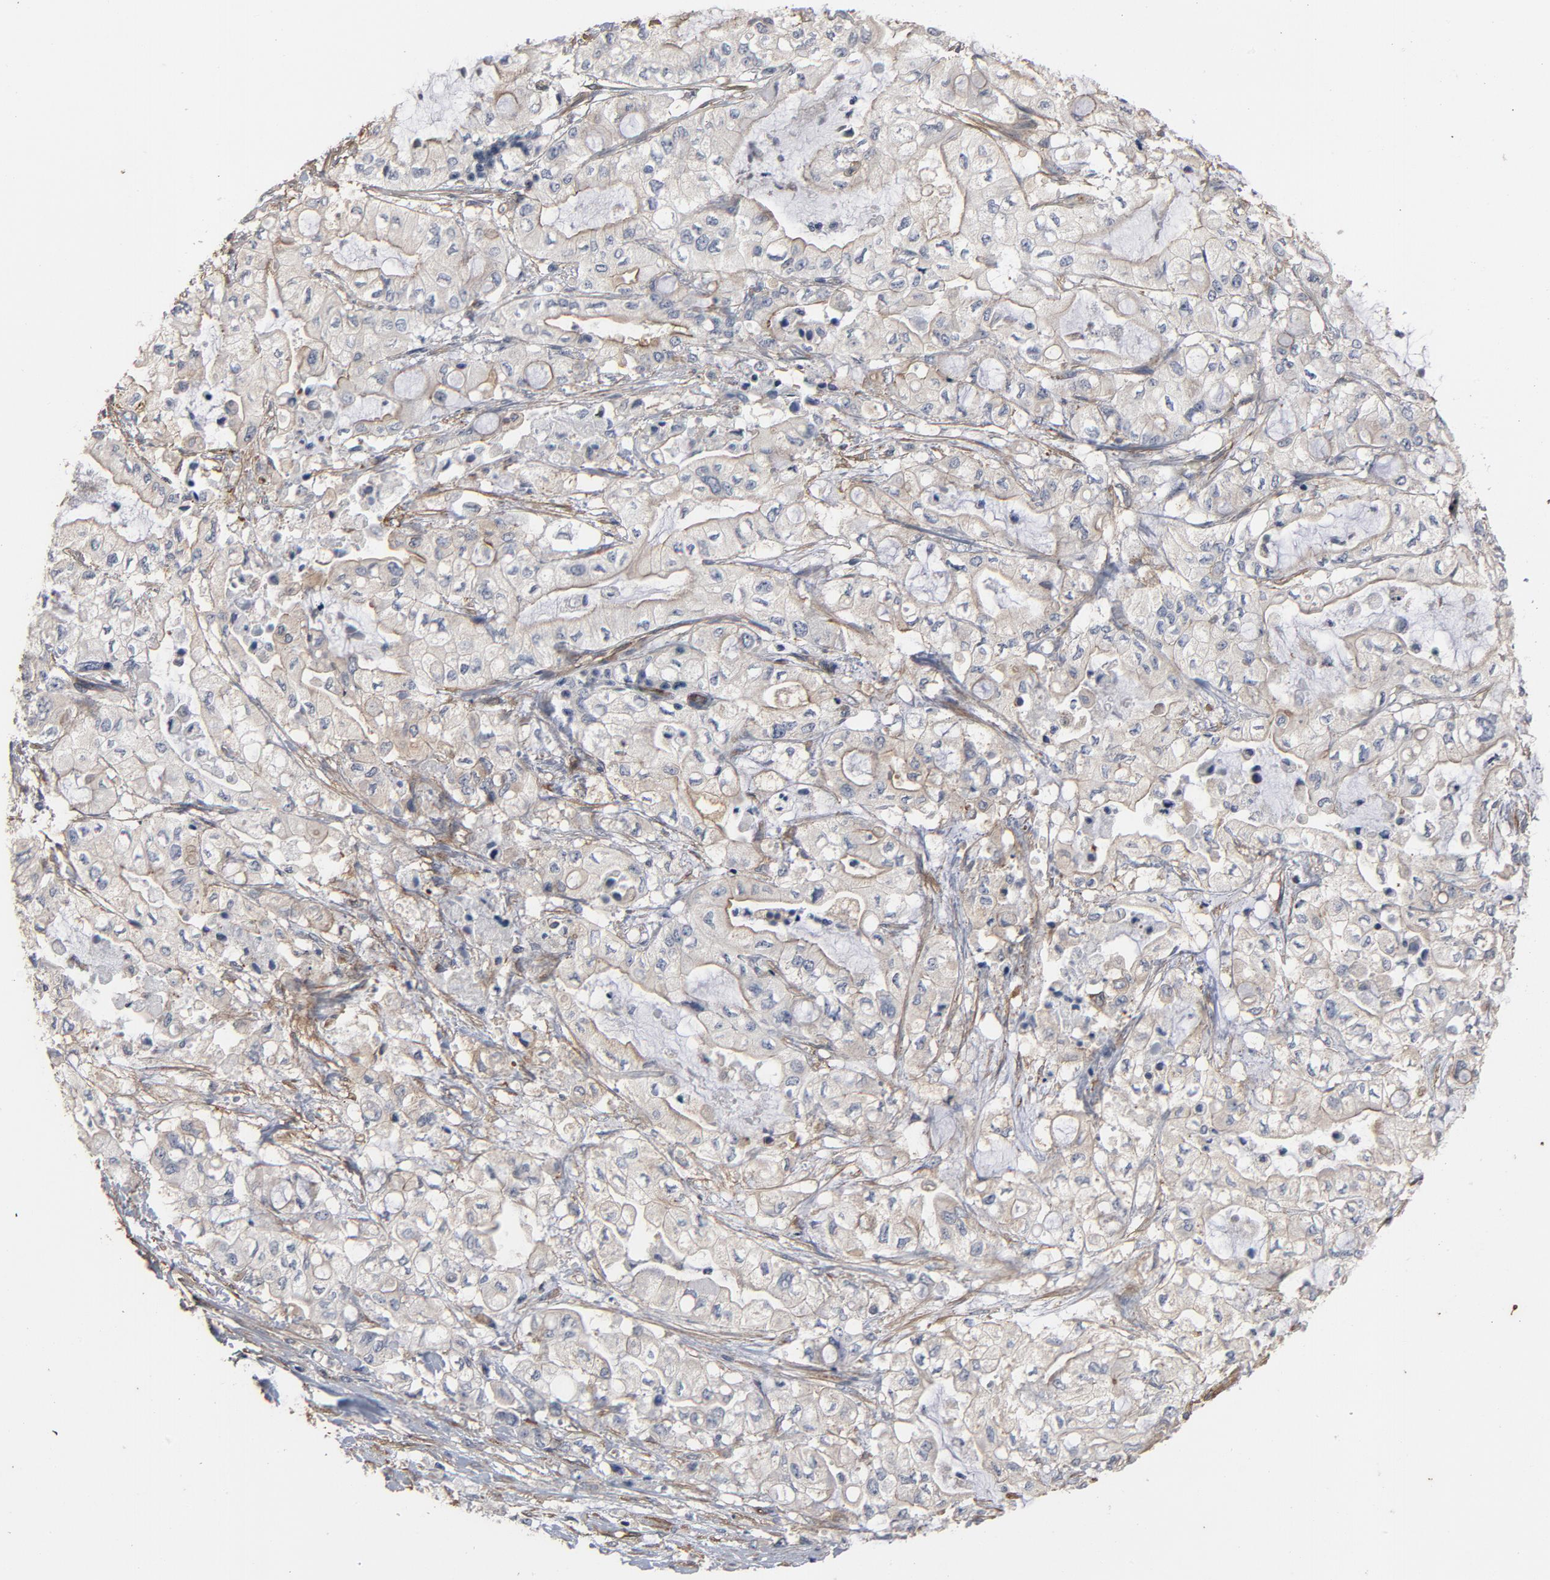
{"staining": {"intensity": "negative", "quantity": "none", "location": "none"}, "tissue": "pancreatic cancer", "cell_type": "Tumor cells", "image_type": "cancer", "snomed": [{"axis": "morphology", "description": "Adenocarcinoma, NOS"}, {"axis": "topography", "description": "Pancreas"}], "caption": "Immunohistochemical staining of pancreatic cancer (adenocarcinoma) demonstrates no significant positivity in tumor cells. (IHC, brightfield microscopy, high magnification).", "gene": "KDR", "patient": {"sex": "male", "age": 79}}